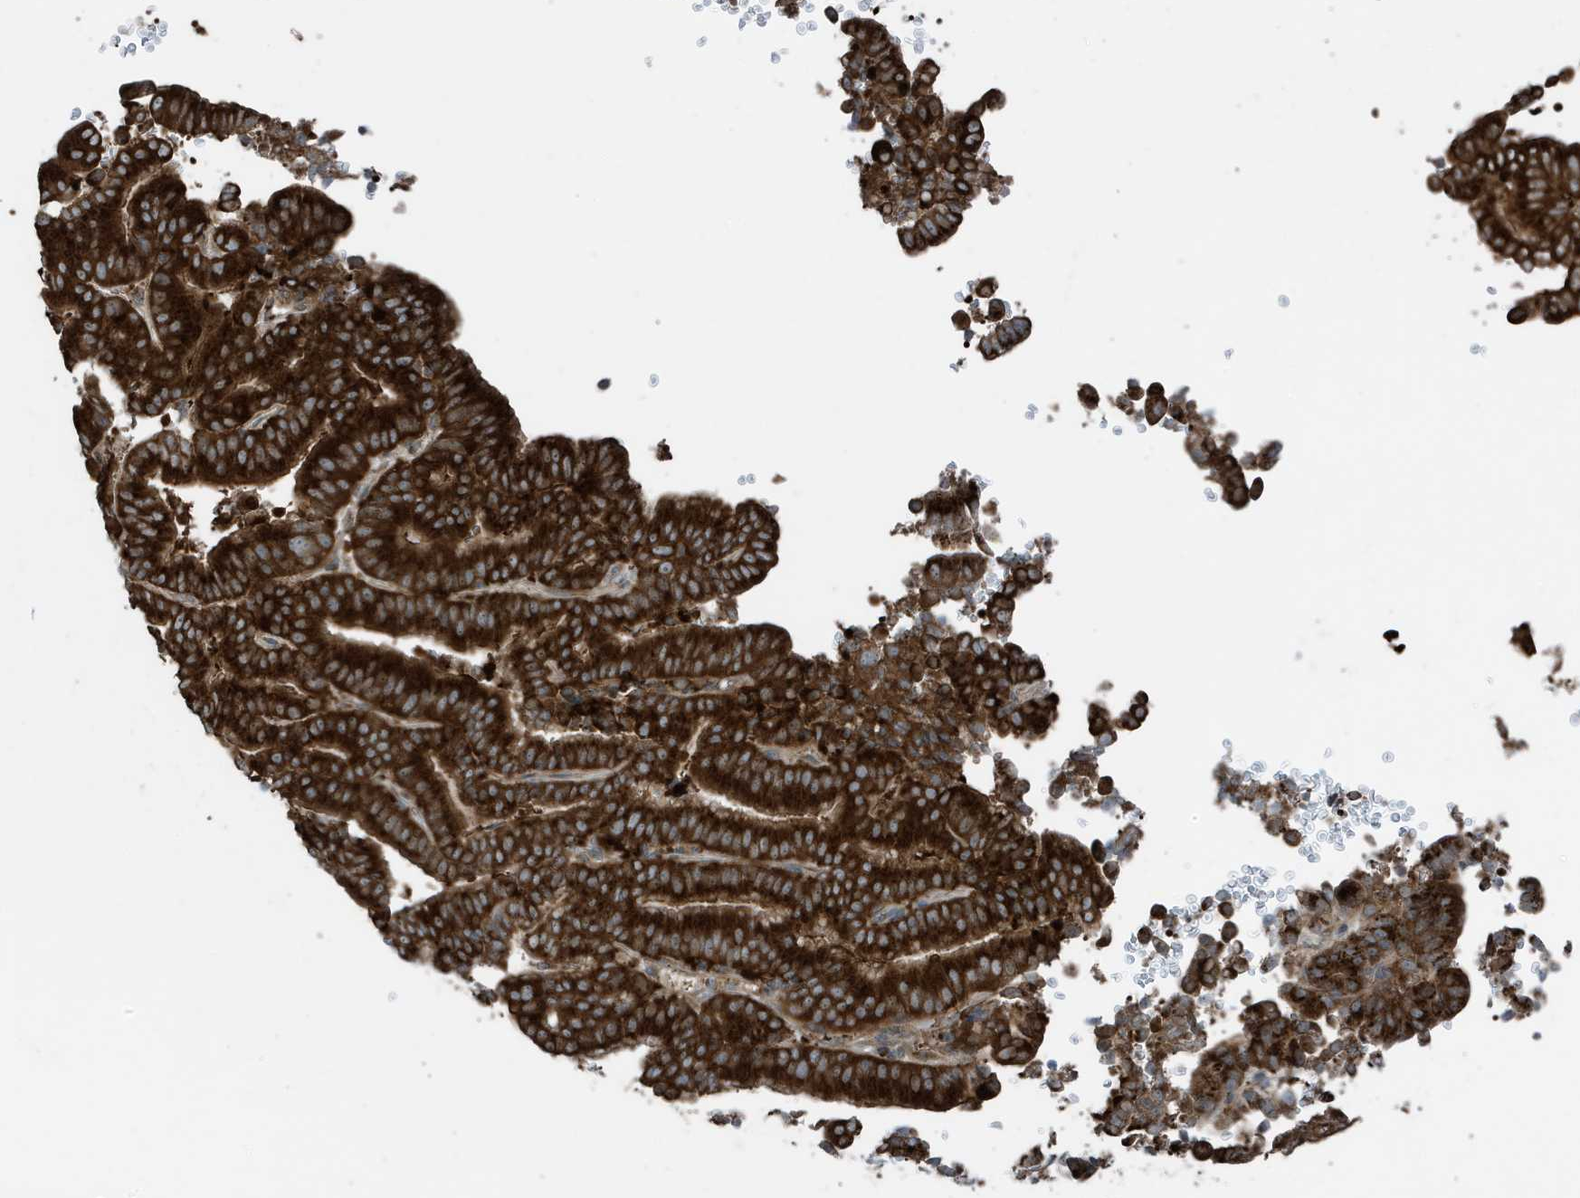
{"staining": {"intensity": "strong", "quantity": ">75%", "location": "cytoplasmic/membranous"}, "tissue": "liver cancer", "cell_type": "Tumor cells", "image_type": "cancer", "snomed": [{"axis": "morphology", "description": "Cholangiocarcinoma"}, {"axis": "topography", "description": "Liver"}], "caption": "DAB immunohistochemical staining of cholangiocarcinoma (liver) displays strong cytoplasmic/membranous protein positivity in approximately >75% of tumor cells. The staining was performed using DAB to visualize the protein expression in brown, while the nuclei were stained in blue with hematoxylin (Magnification: 20x).", "gene": "GOLGA4", "patient": {"sex": "female", "age": 75}}